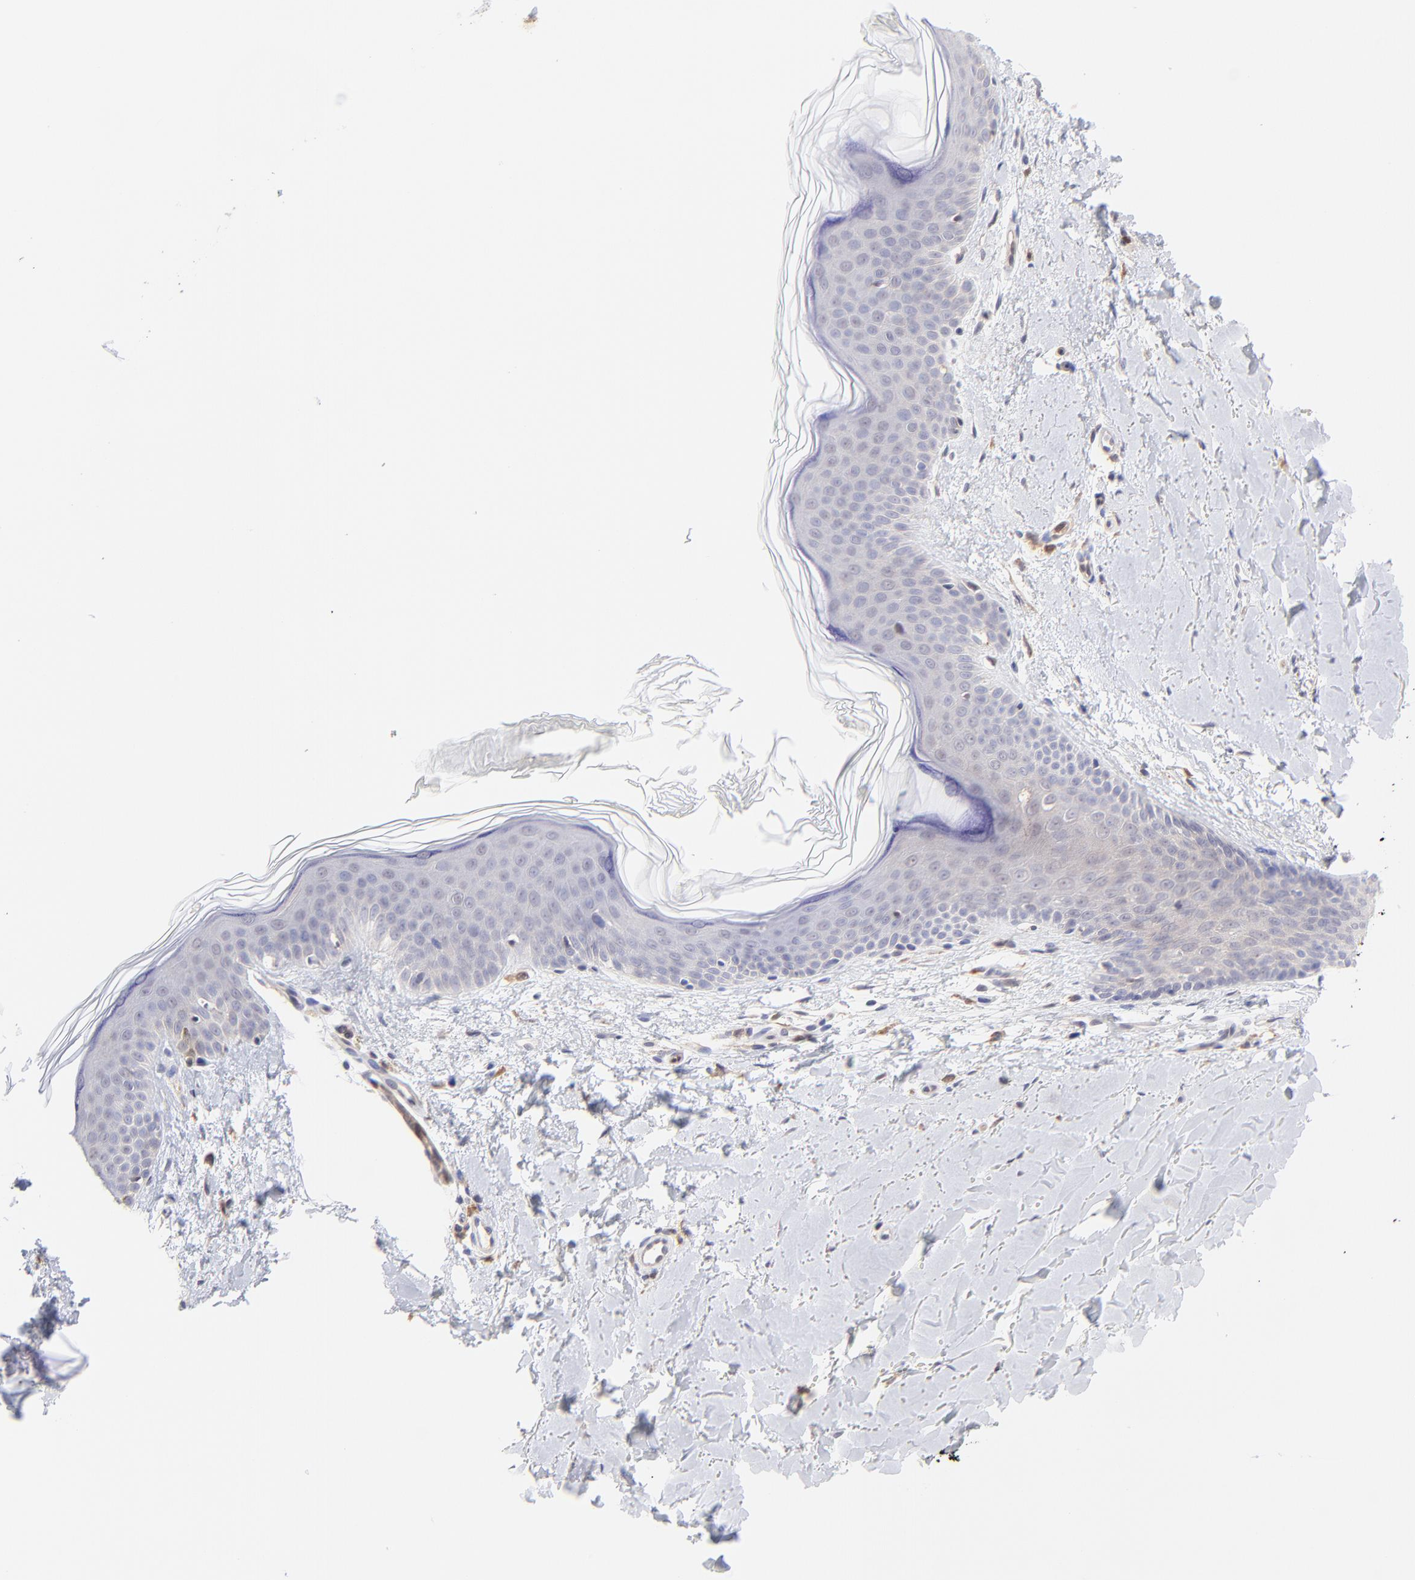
{"staining": {"intensity": "negative", "quantity": "none", "location": "none"}, "tissue": "skin", "cell_type": "Fibroblasts", "image_type": "normal", "snomed": [{"axis": "morphology", "description": "Normal tissue, NOS"}, {"axis": "topography", "description": "Skin"}], "caption": "Immunohistochemistry of benign human skin shows no positivity in fibroblasts.", "gene": "HYAL1", "patient": {"sex": "female", "age": 56}}